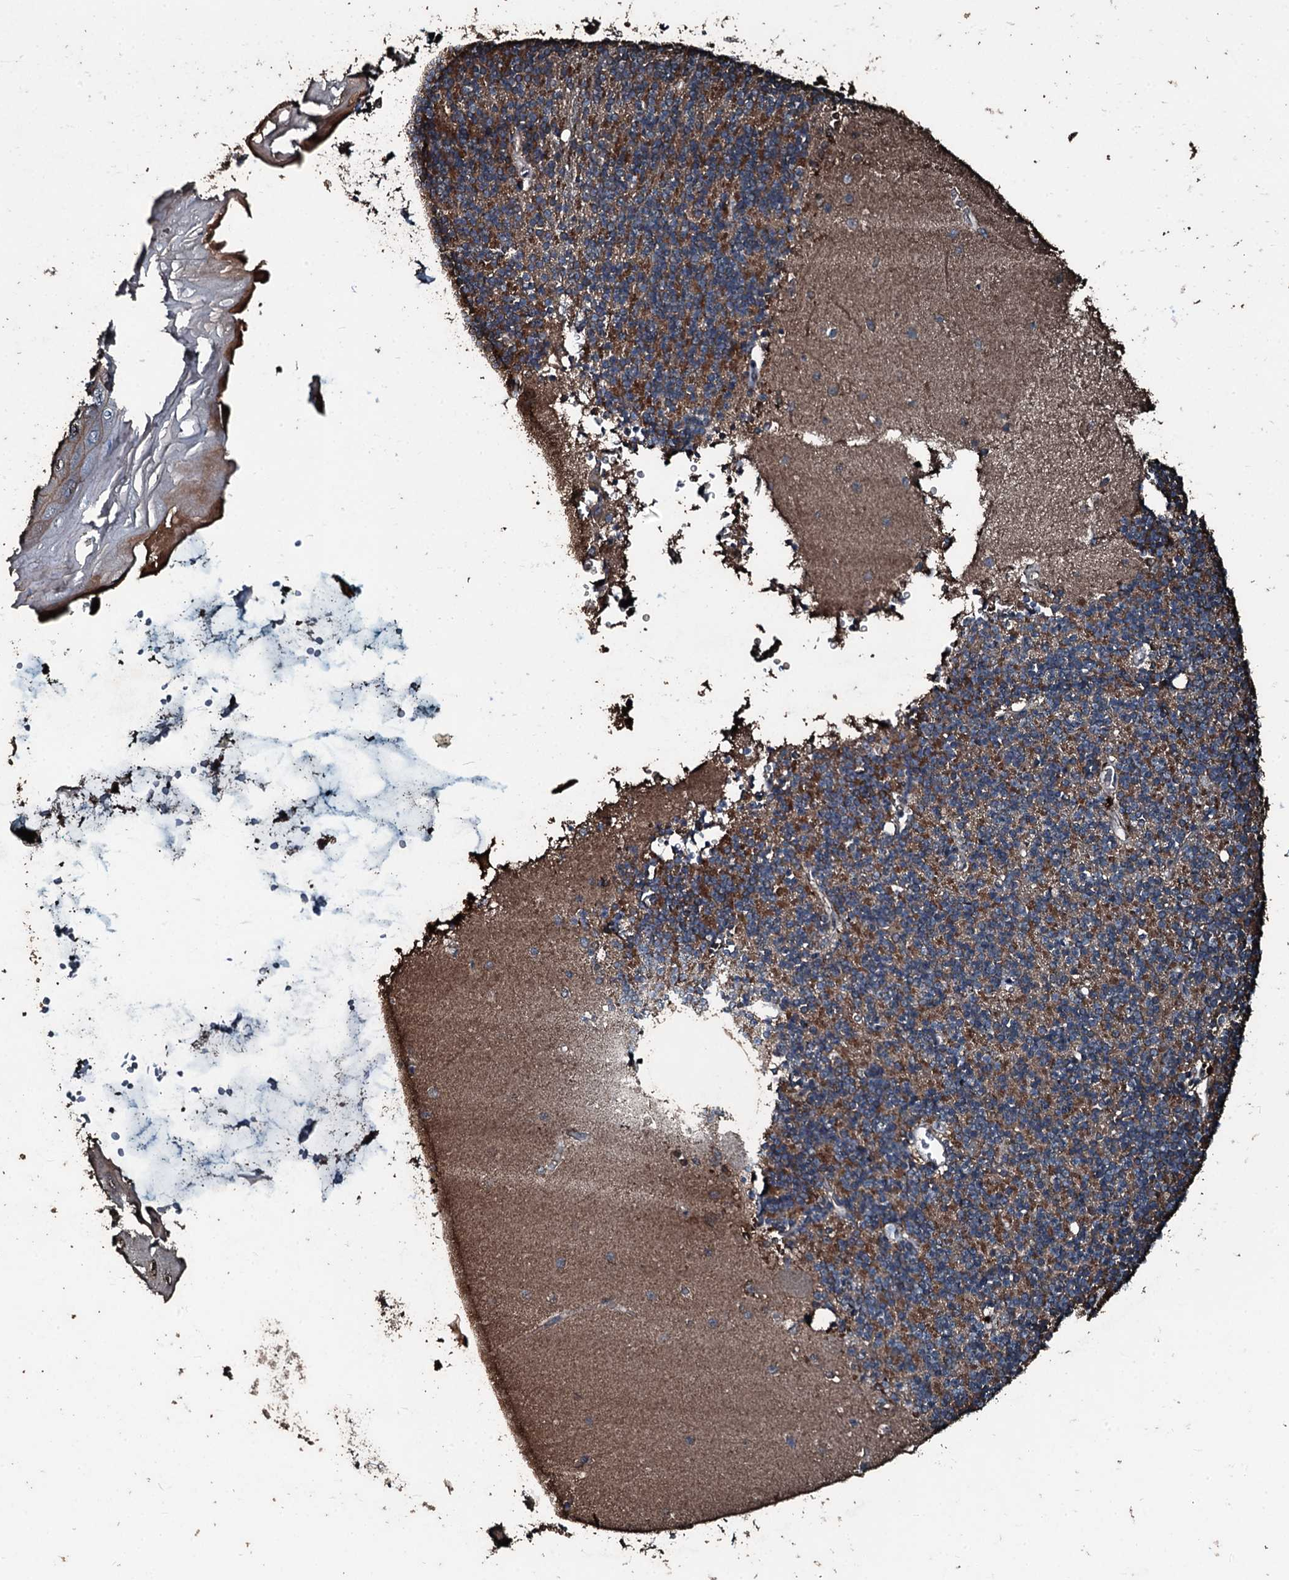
{"staining": {"intensity": "moderate", "quantity": "<25%", "location": "cytoplasmic/membranous"}, "tissue": "cerebellum", "cell_type": "Cells in granular layer", "image_type": "normal", "snomed": [{"axis": "morphology", "description": "Normal tissue, NOS"}, {"axis": "topography", "description": "Cerebellum"}], "caption": "Cerebellum stained with IHC reveals moderate cytoplasmic/membranous staining in approximately <25% of cells in granular layer.", "gene": "FAAP24", "patient": {"sex": "male", "age": 54}}